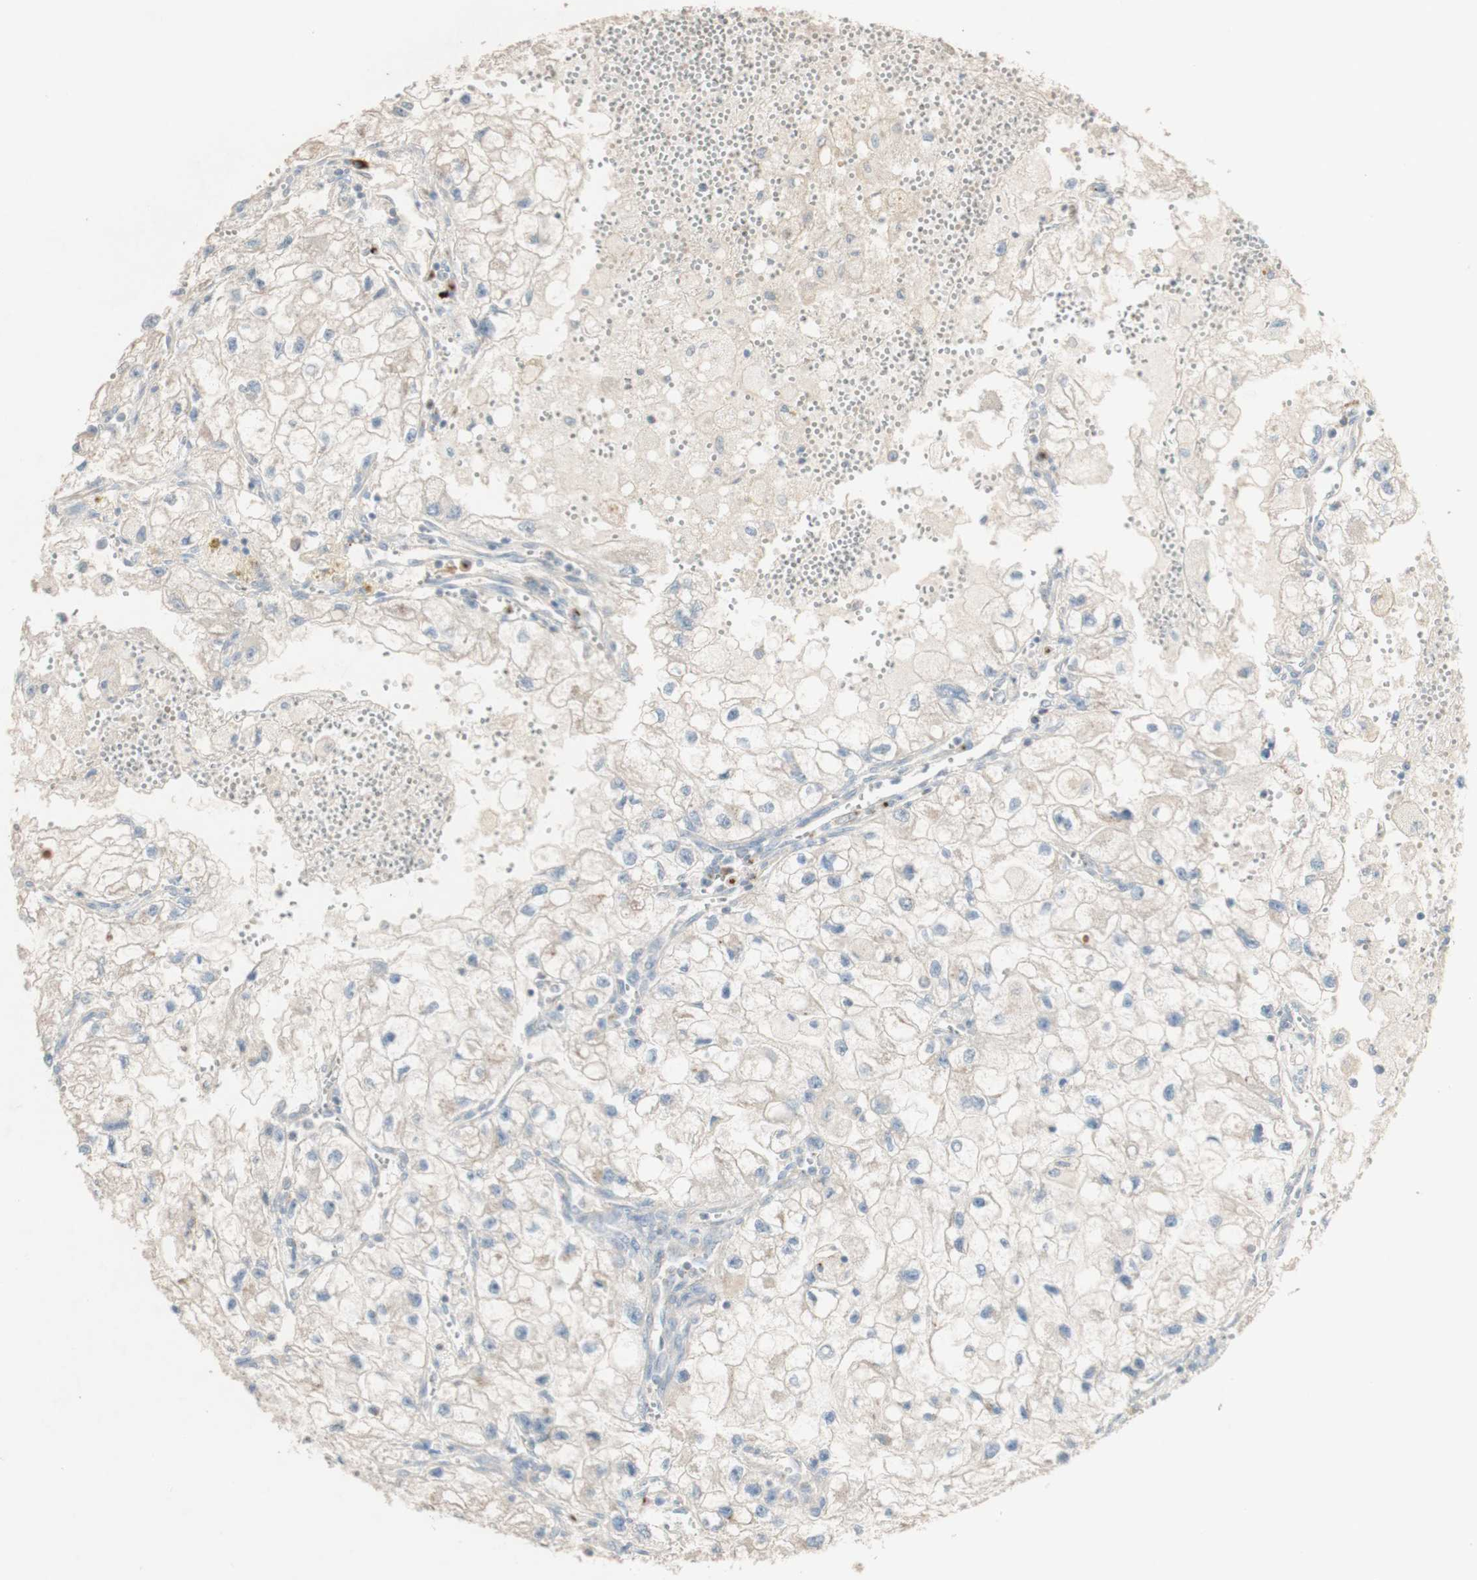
{"staining": {"intensity": "negative", "quantity": "none", "location": "none"}, "tissue": "renal cancer", "cell_type": "Tumor cells", "image_type": "cancer", "snomed": [{"axis": "morphology", "description": "Adenocarcinoma, NOS"}, {"axis": "topography", "description": "Kidney"}], "caption": "Micrograph shows no significant protein positivity in tumor cells of renal cancer.", "gene": "MANEA", "patient": {"sex": "female", "age": 70}}